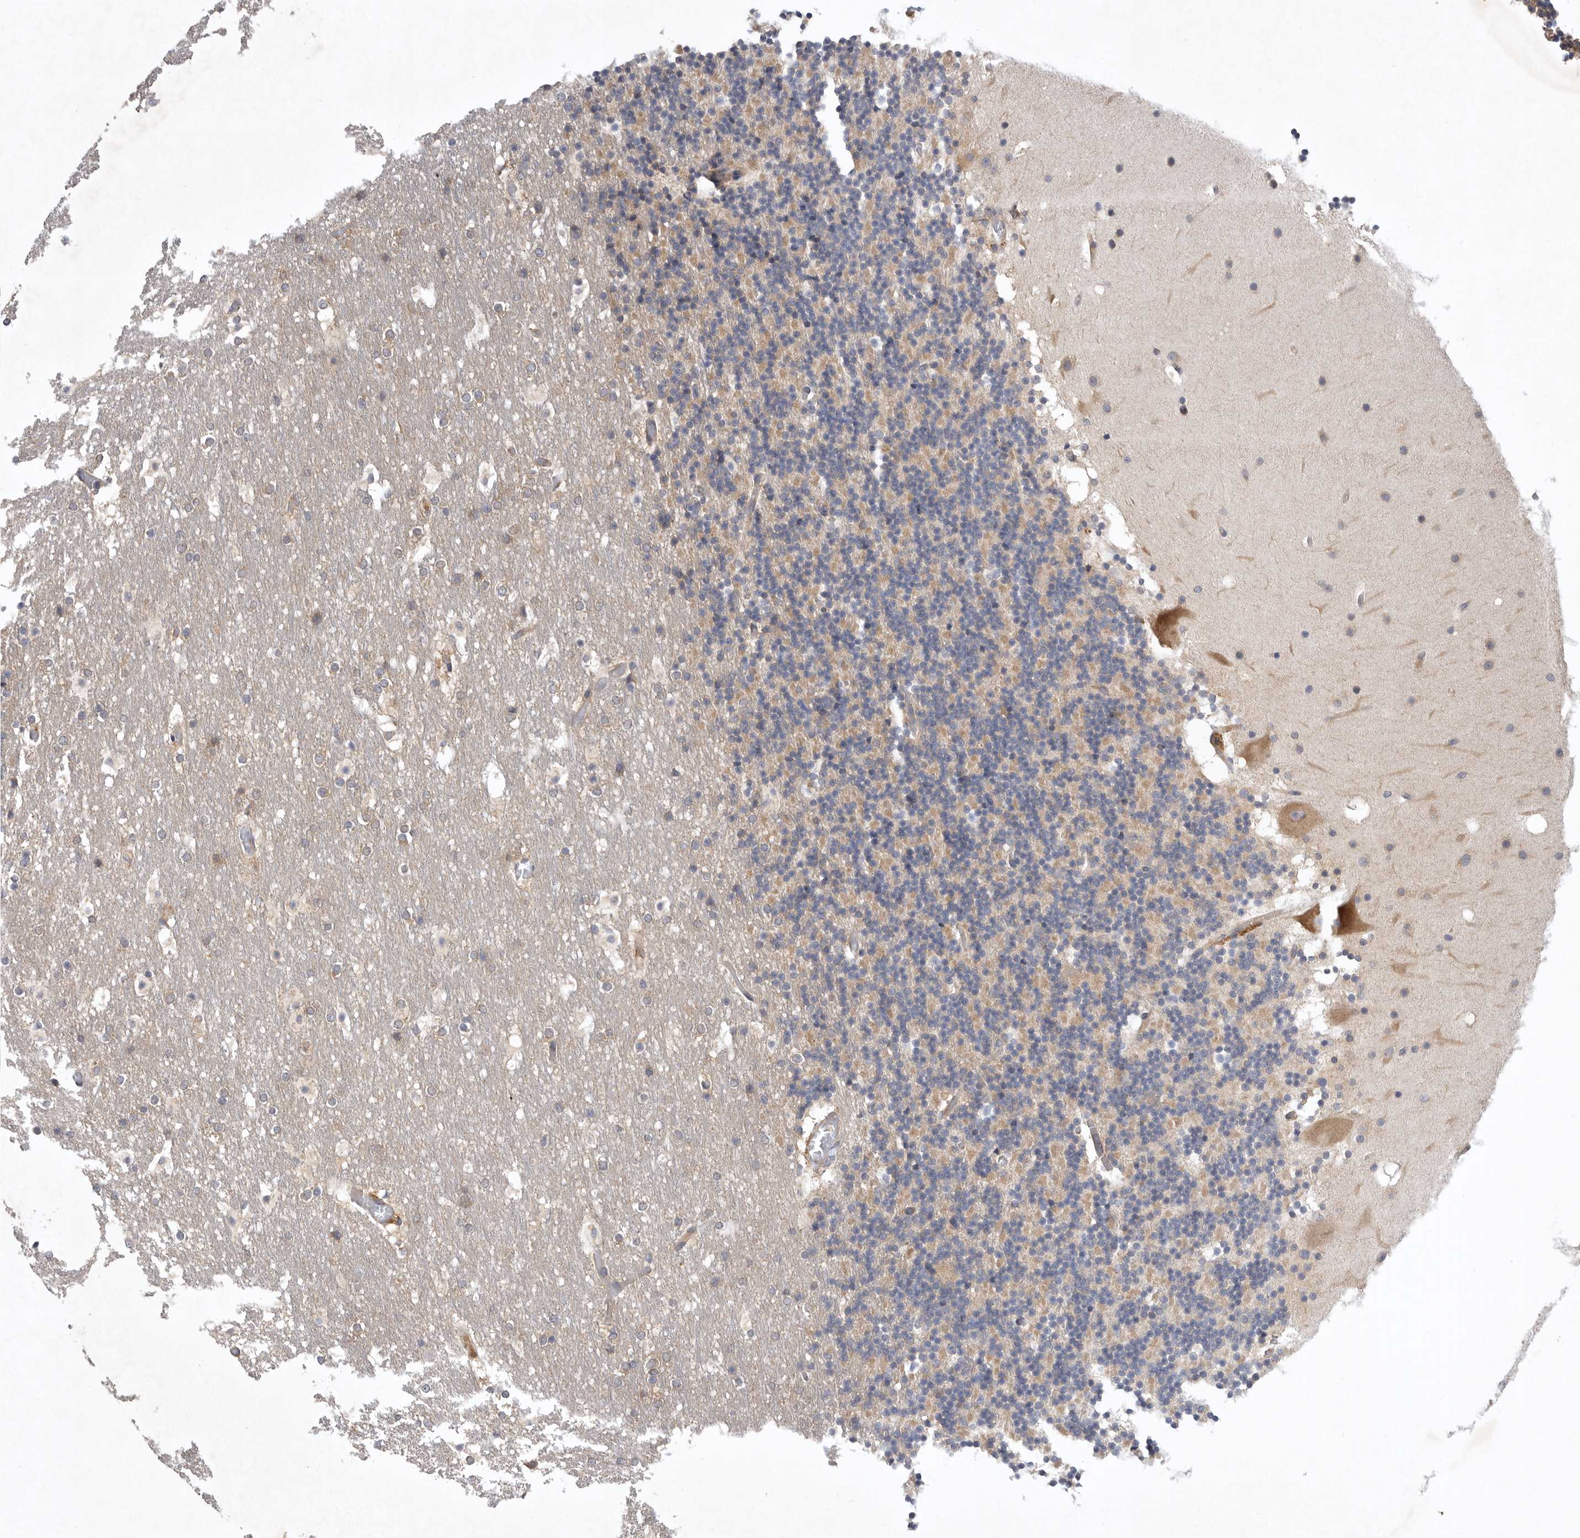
{"staining": {"intensity": "weak", "quantity": "<25%", "location": "cytoplasmic/membranous"}, "tissue": "cerebellum", "cell_type": "Cells in granular layer", "image_type": "normal", "snomed": [{"axis": "morphology", "description": "Normal tissue, NOS"}, {"axis": "topography", "description": "Cerebellum"}], "caption": "Human cerebellum stained for a protein using IHC shows no positivity in cells in granular layer.", "gene": "C1orf109", "patient": {"sex": "male", "age": 57}}